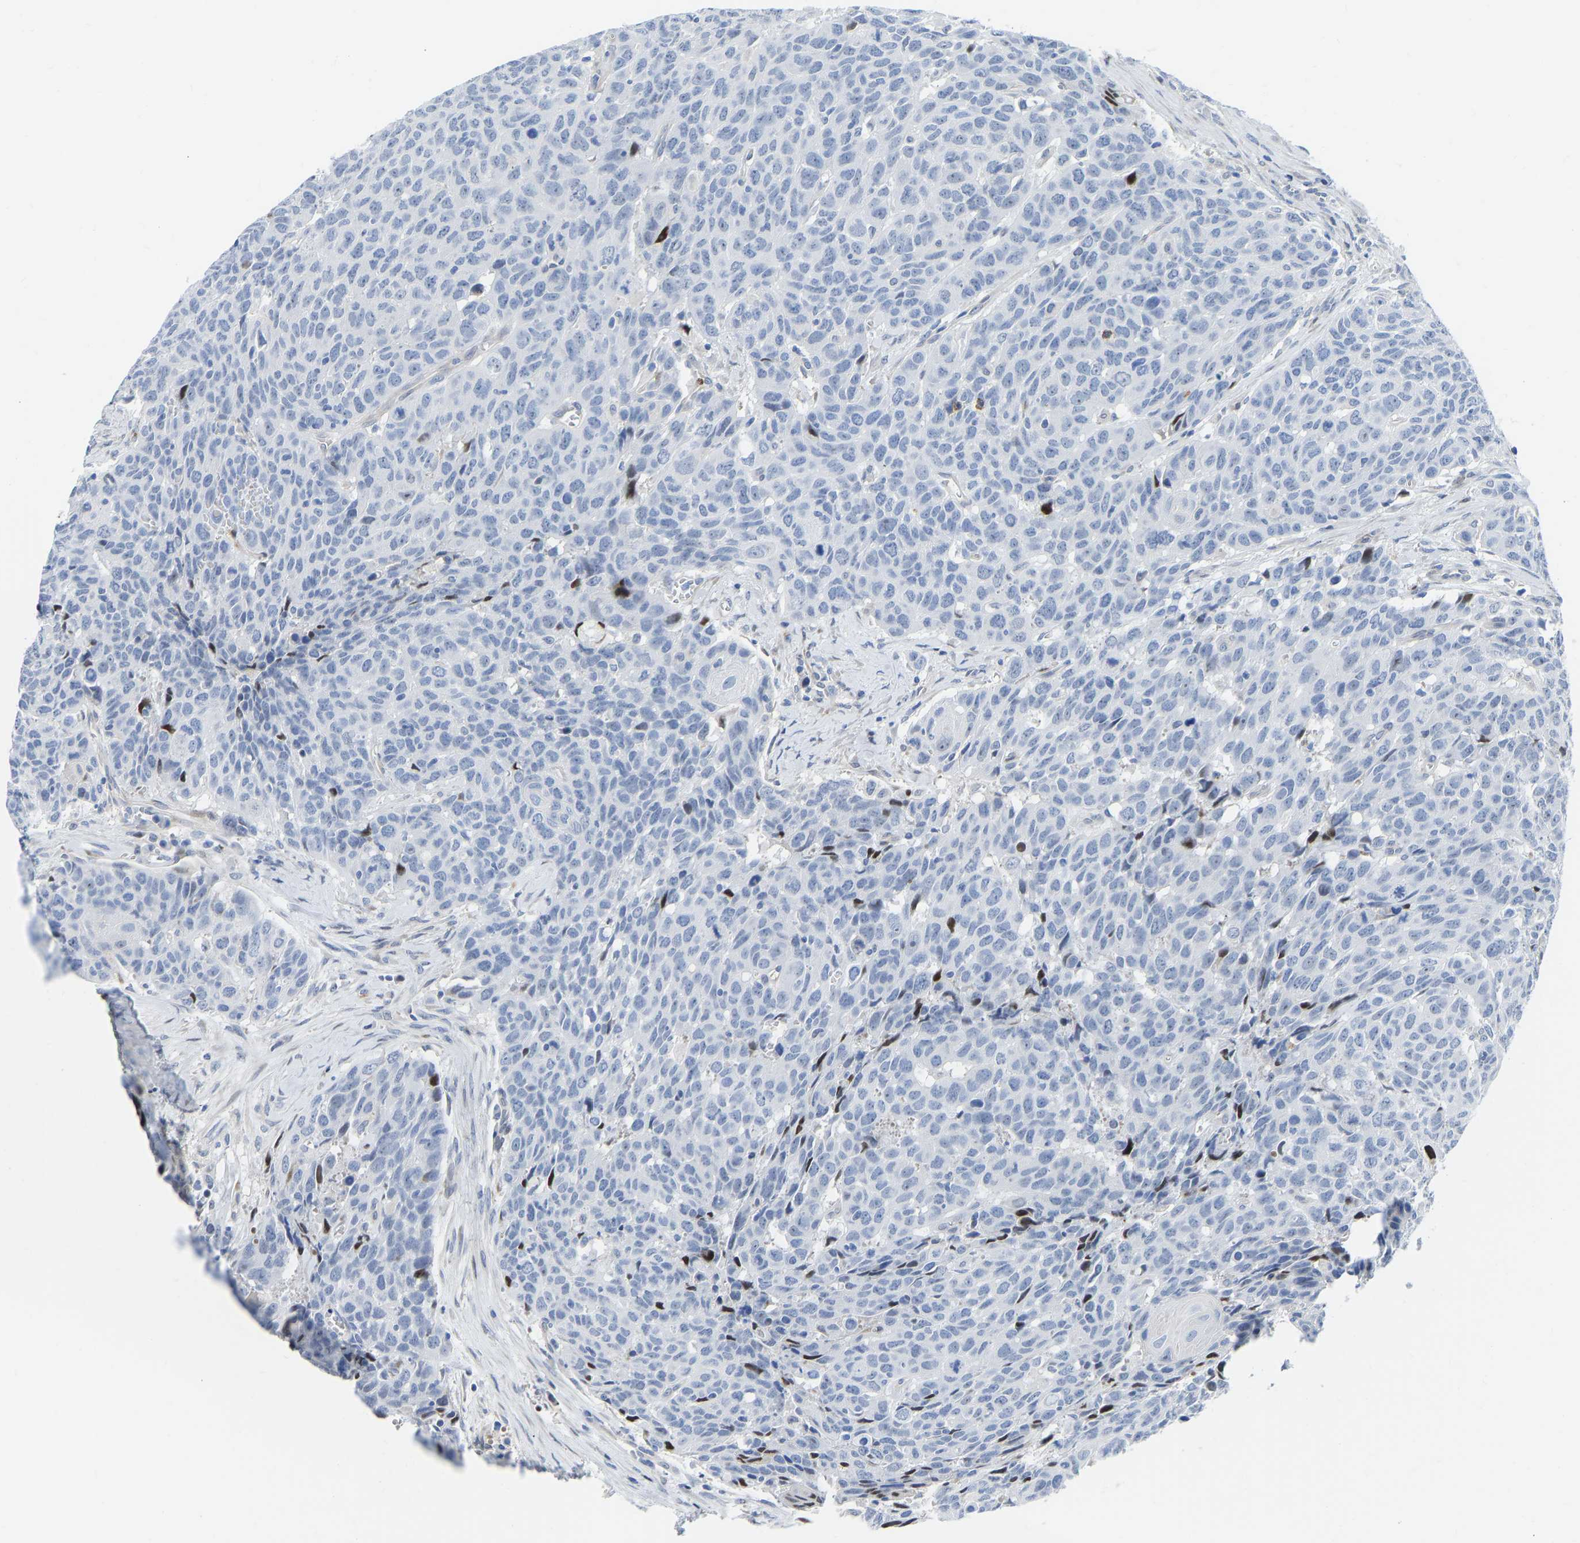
{"staining": {"intensity": "negative", "quantity": "none", "location": "none"}, "tissue": "head and neck cancer", "cell_type": "Tumor cells", "image_type": "cancer", "snomed": [{"axis": "morphology", "description": "Squamous cell carcinoma, NOS"}, {"axis": "topography", "description": "Head-Neck"}], "caption": "IHC histopathology image of head and neck cancer stained for a protein (brown), which displays no expression in tumor cells.", "gene": "HDAC5", "patient": {"sex": "male", "age": 66}}